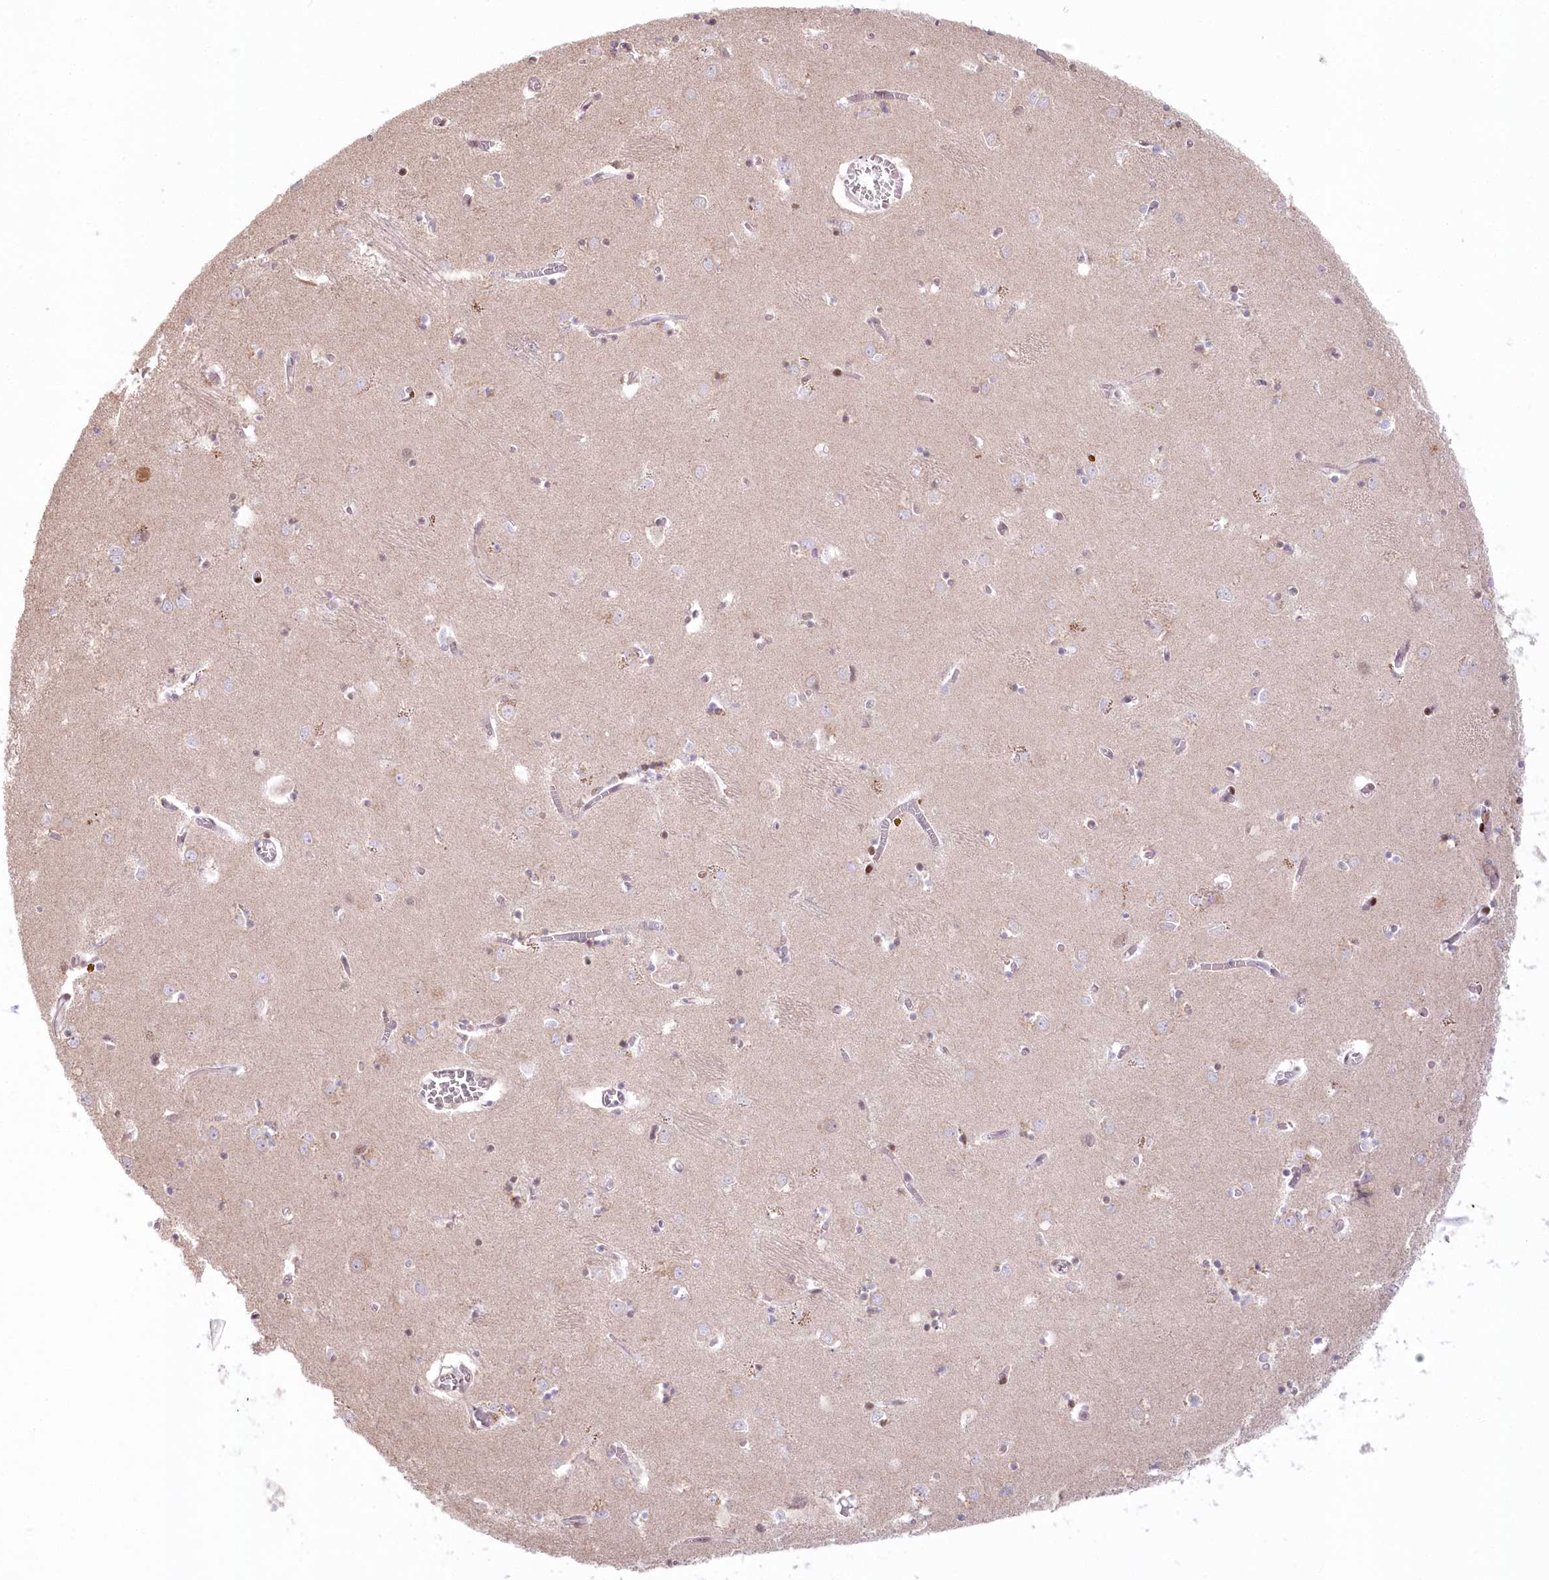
{"staining": {"intensity": "moderate", "quantity": "25%-75%", "location": "nuclear"}, "tissue": "caudate", "cell_type": "Glial cells", "image_type": "normal", "snomed": [{"axis": "morphology", "description": "Normal tissue, NOS"}, {"axis": "topography", "description": "Lateral ventricle wall"}], "caption": "Immunohistochemistry (IHC) of normal caudate reveals medium levels of moderate nuclear positivity in approximately 25%-75% of glial cells.", "gene": "PYURF", "patient": {"sex": "male", "age": 70}}